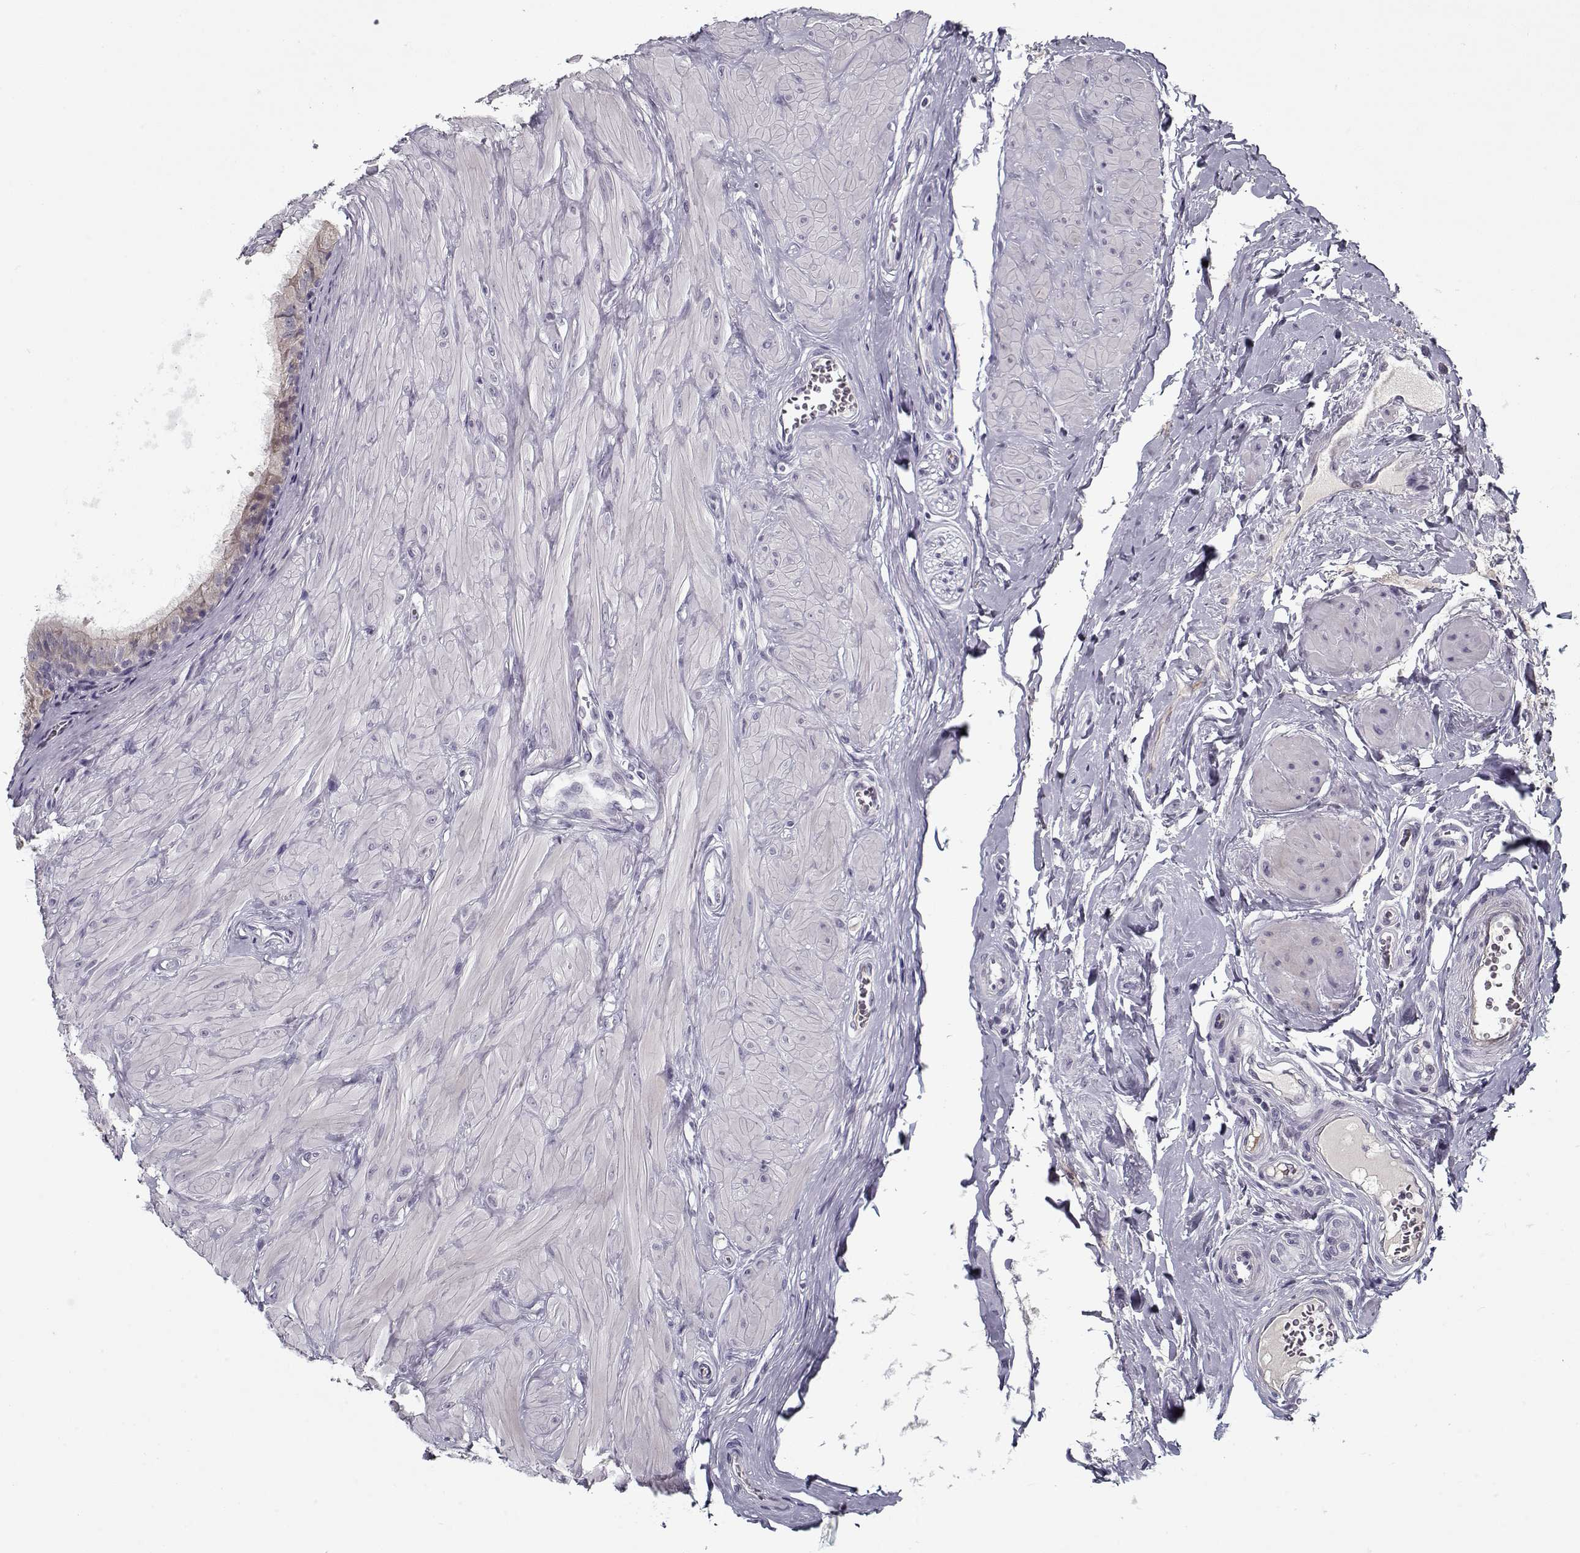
{"staining": {"intensity": "moderate", "quantity": "25%-75%", "location": "cytoplasmic/membranous"}, "tissue": "epididymis", "cell_type": "Glandular cells", "image_type": "normal", "snomed": [{"axis": "morphology", "description": "Normal tissue, NOS"}, {"axis": "topography", "description": "Epididymis"}], "caption": "IHC of unremarkable epididymis reveals medium levels of moderate cytoplasmic/membranous expression in about 25%-75% of glandular cells. The staining was performed using DAB (3,3'-diaminobenzidine), with brown indicating positive protein expression. Nuclei are stained blue with hematoxylin.", "gene": "DDX25", "patient": {"sex": "male", "age": 37}}